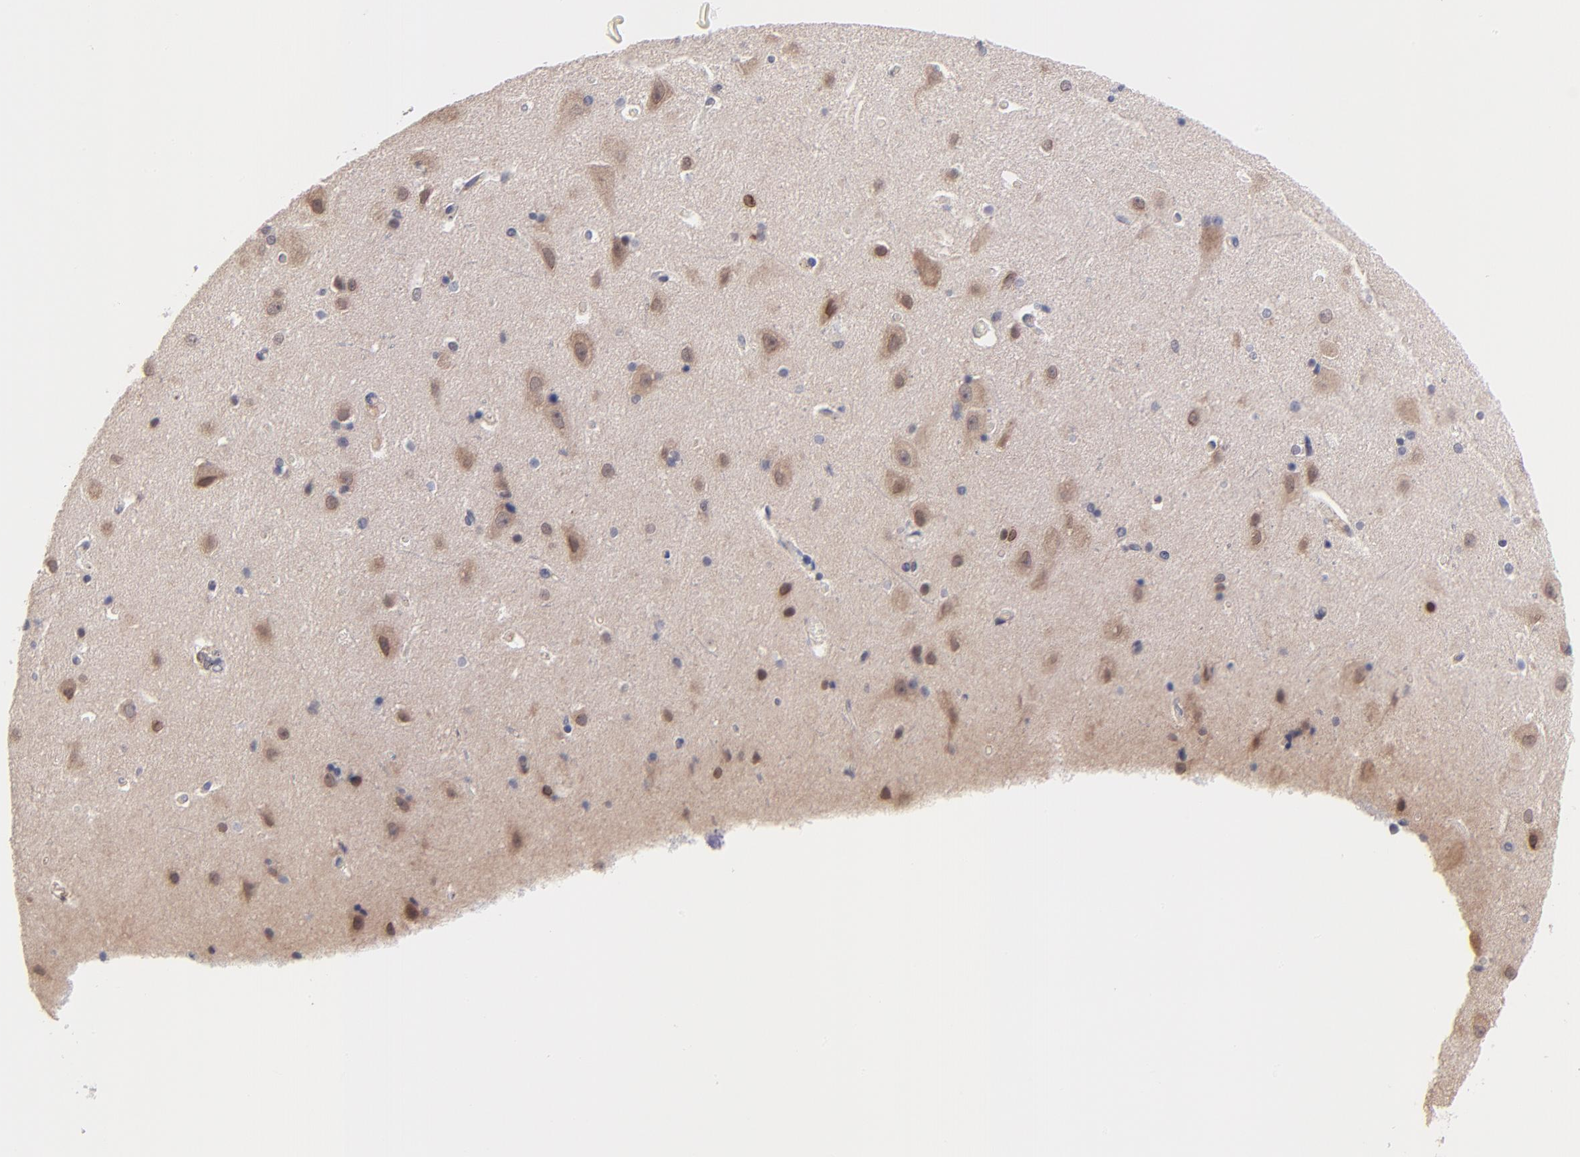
{"staining": {"intensity": "negative", "quantity": "none", "location": "none"}, "tissue": "caudate", "cell_type": "Glial cells", "image_type": "normal", "snomed": [{"axis": "morphology", "description": "Normal tissue, NOS"}, {"axis": "topography", "description": "Lateral ventricle wall"}], "caption": "This is an immunohistochemistry (IHC) photomicrograph of unremarkable human caudate. There is no expression in glial cells.", "gene": "ZNF747", "patient": {"sex": "female", "age": 54}}